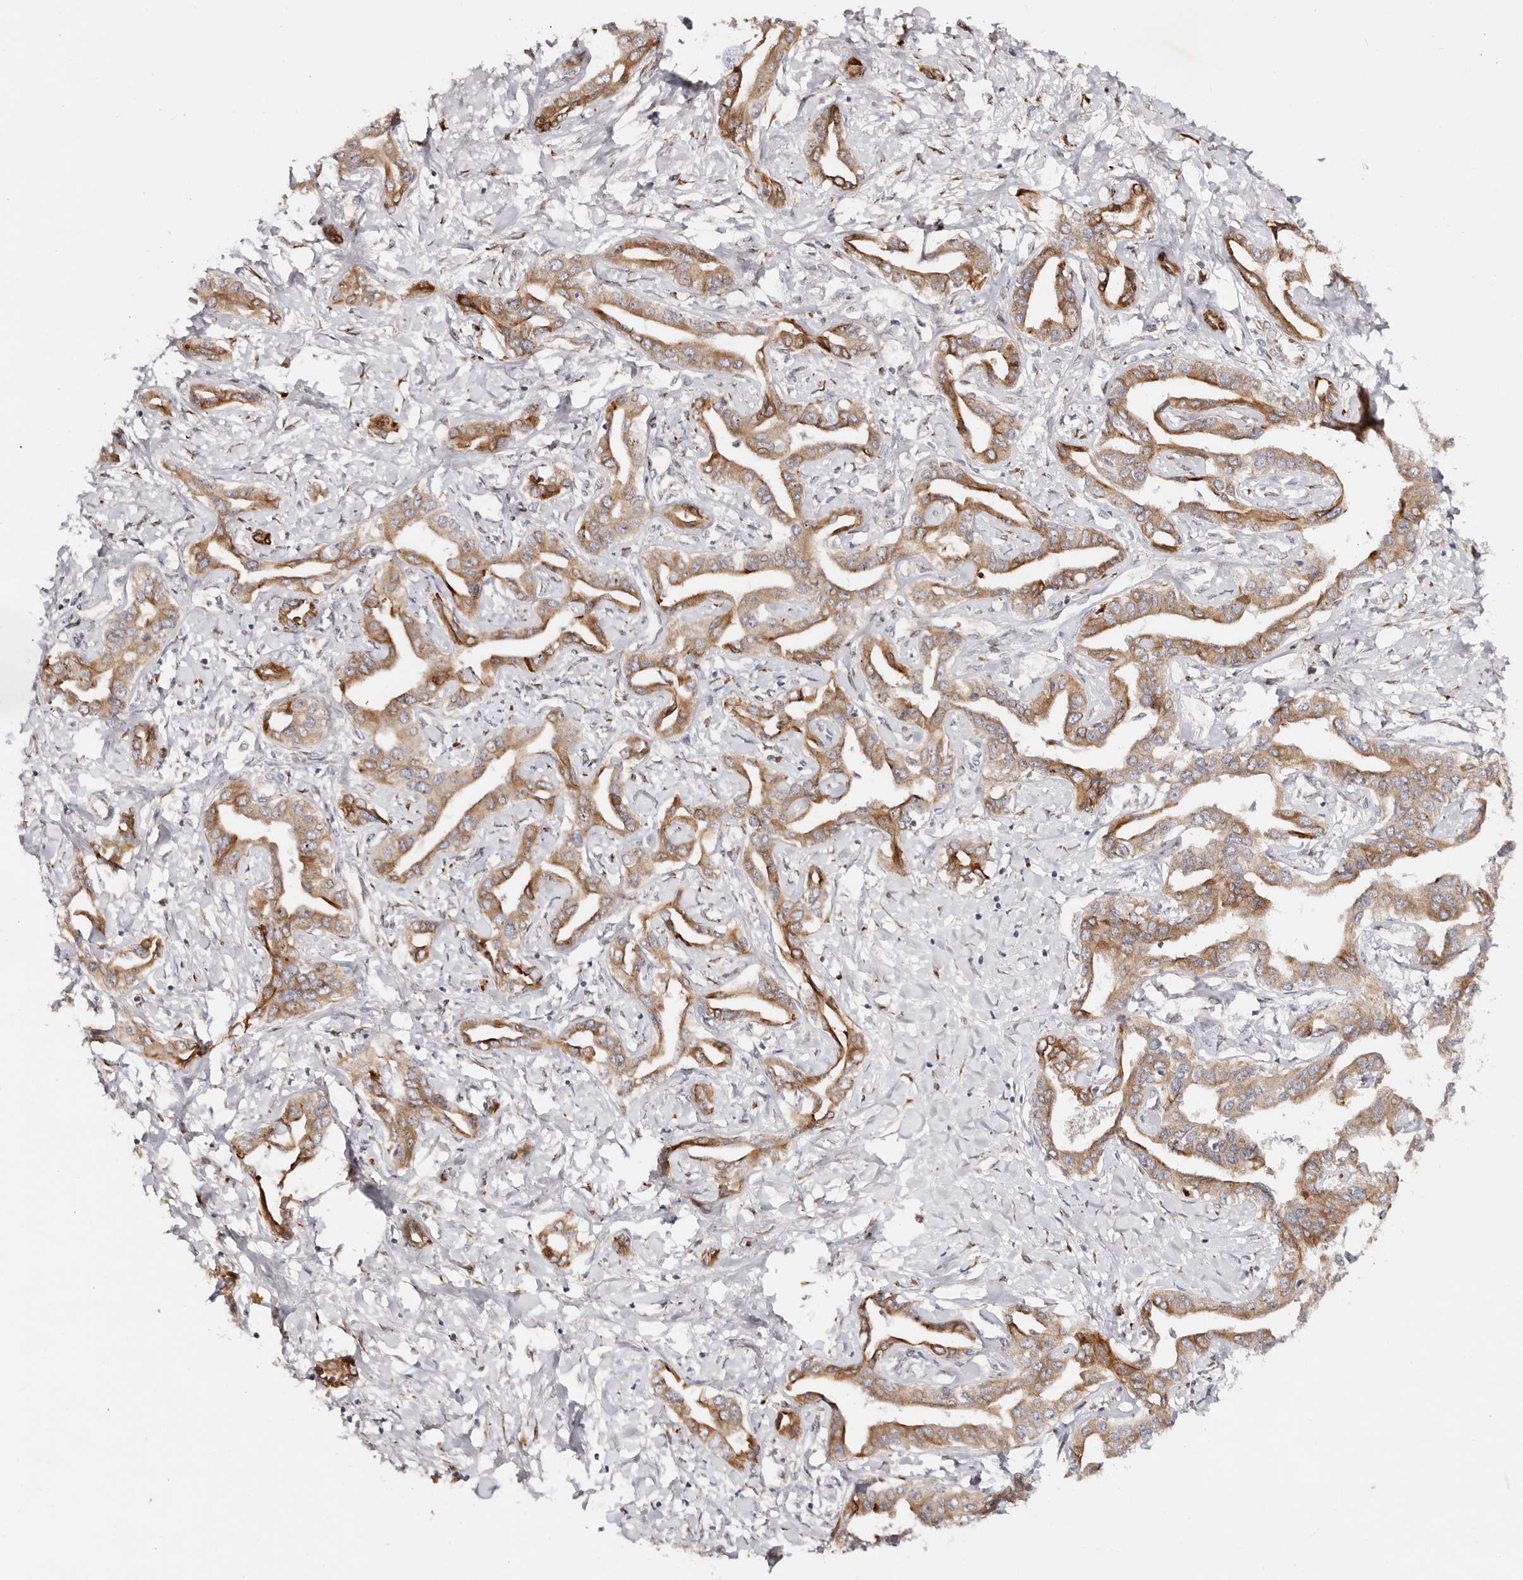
{"staining": {"intensity": "moderate", "quantity": ">75%", "location": "cytoplasmic/membranous"}, "tissue": "liver cancer", "cell_type": "Tumor cells", "image_type": "cancer", "snomed": [{"axis": "morphology", "description": "Cholangiocarcinoma"}, {"axis": "topography", "description": "Liver"}], "caption": "This image demonstrates IHC staining of human liver cancer, with medium moderate cytoplasmic/membranous staining in approximately >75% of tumor cells.", "gene": "BCL2L15", "patient": {"sex": "male", "age": 59}}